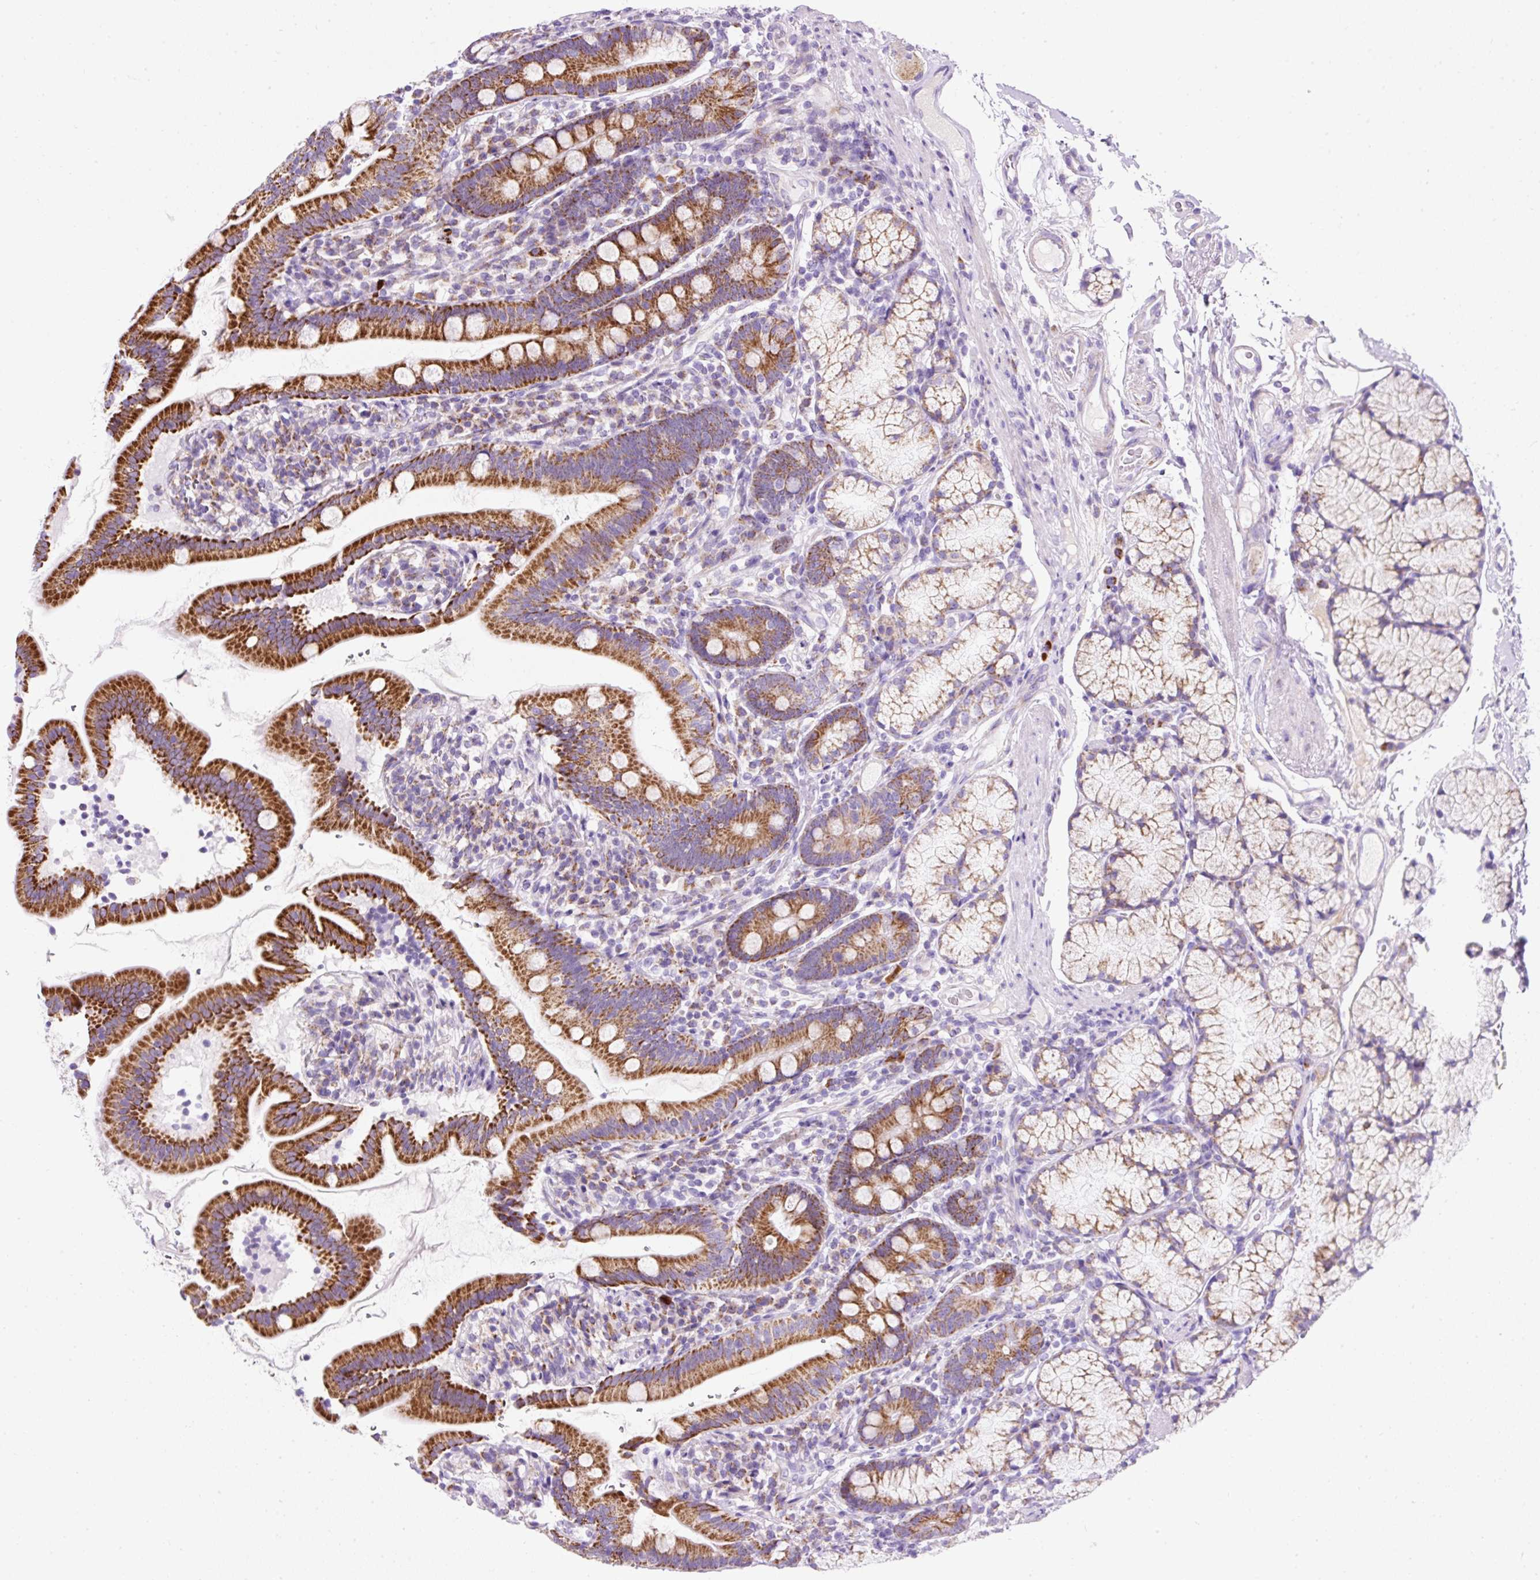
{"staining": {"intensity": "strong", "quantity": ">75%", "location": "cytoplasmic/membranous"}, "tissue": "duodenum", "cell_type": "Glandular cells", "image_type": "normal", "snomed": [{"axis": "morphology", "description": "Normal tissue, NOS"}, {"axis": "topography", "description": "Duodenum"}], "caption": "IHC micrograph of benign duodenum stained for a protein (brown), which reveals high levels of strong cytoplasmic/membranous staining in approximately >75% of glandular cells.", "gene": "PLPP2", "patient": {"sex": "female", "age": 67}}